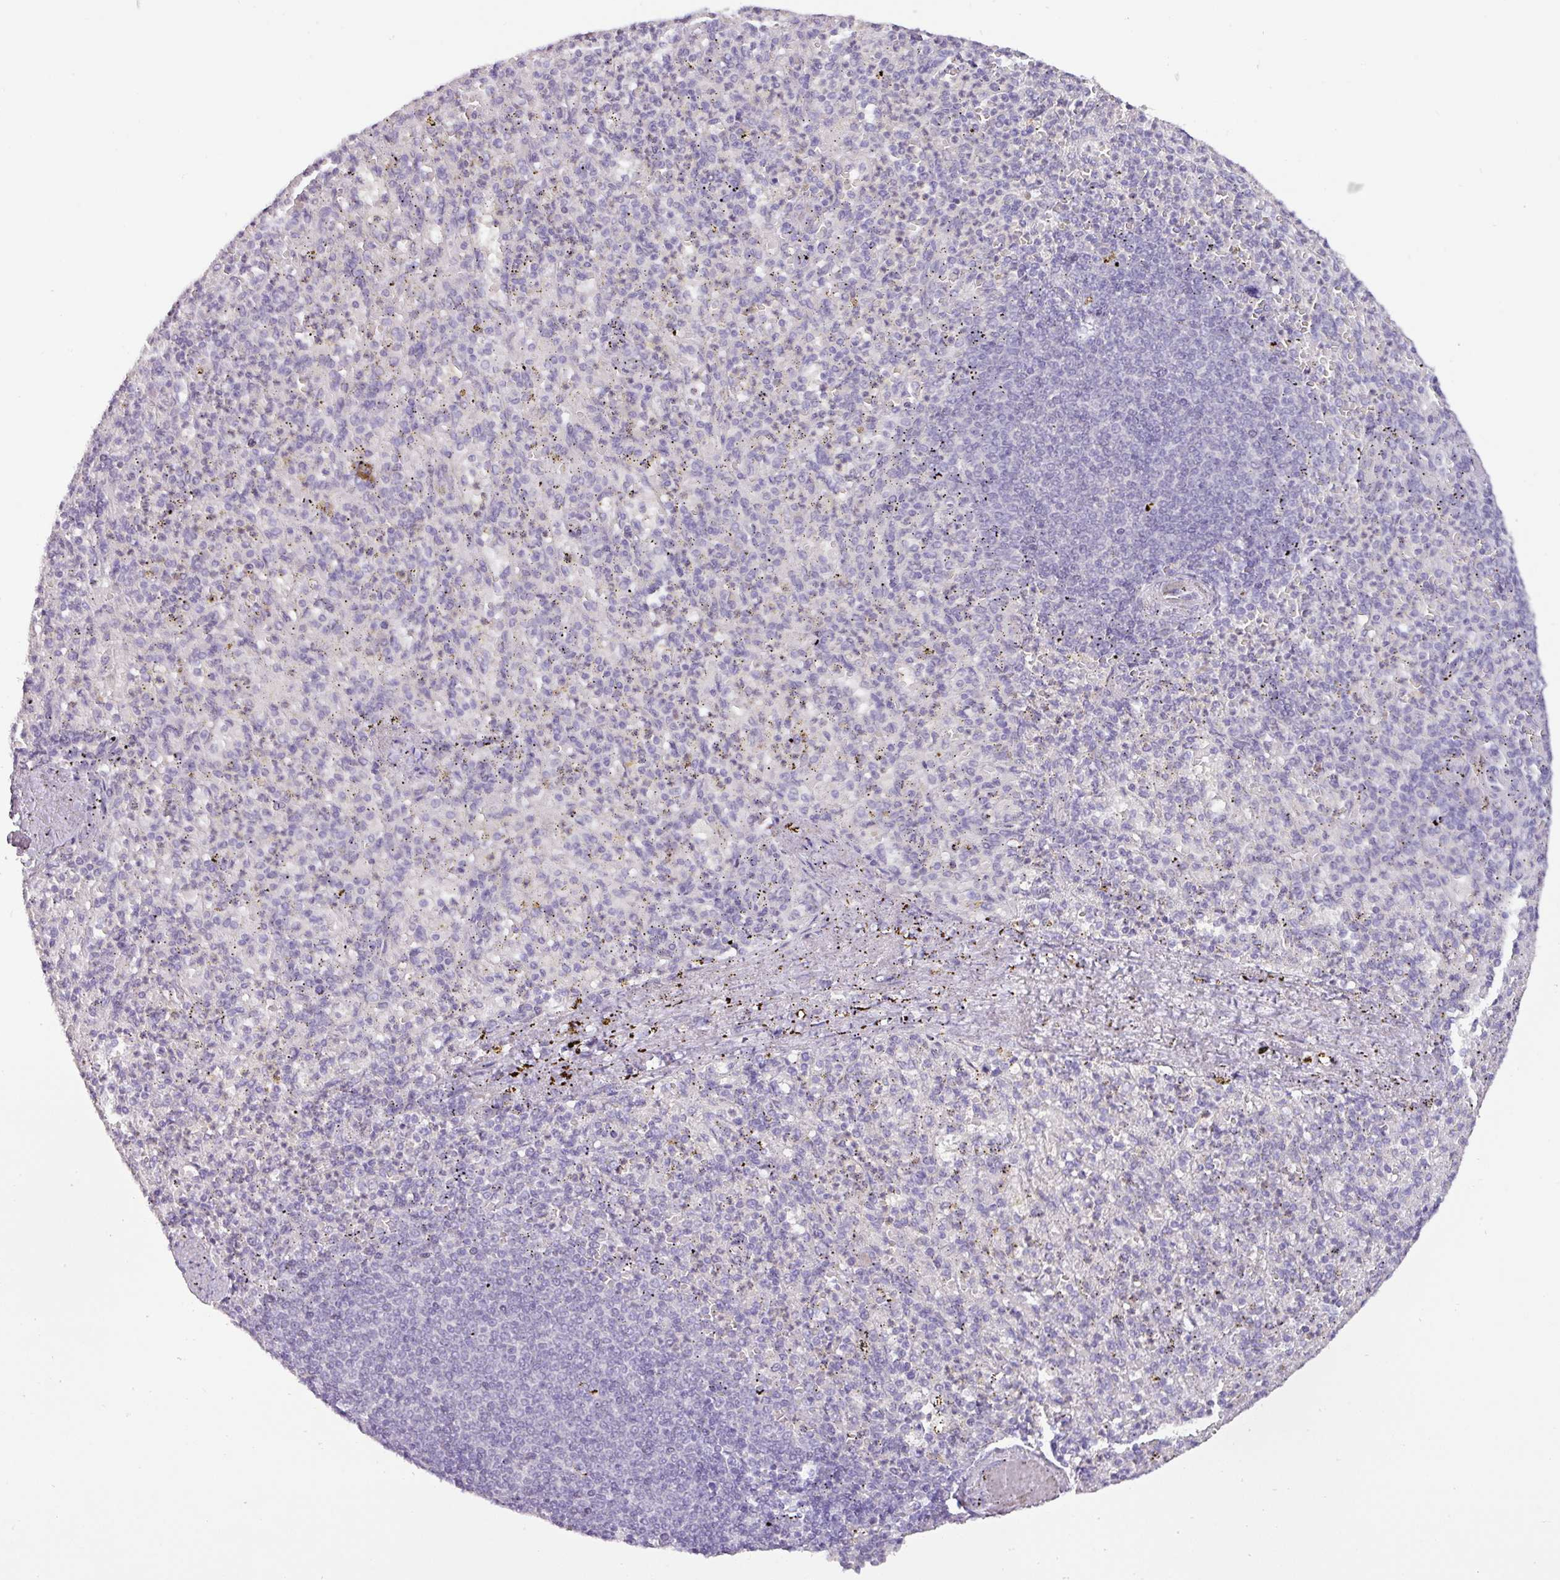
{"staining": {"intensity": "negative", "quantity": "none", "location": "none"}, "tissue": "spleen", "cell_type": "Cells in red pulp", "image_type": "normal", "snomed": [{"axis": "morphology", "description": "Normal tissue, NOS"}, {"axis": "topography", "description": "Spleen"}], "caption": "Micrograph shows no protein expression in cells in red pulp of unremarkable spleen.", "gene": "DRD5", "patient": {"sex": "female", "age": 74}}